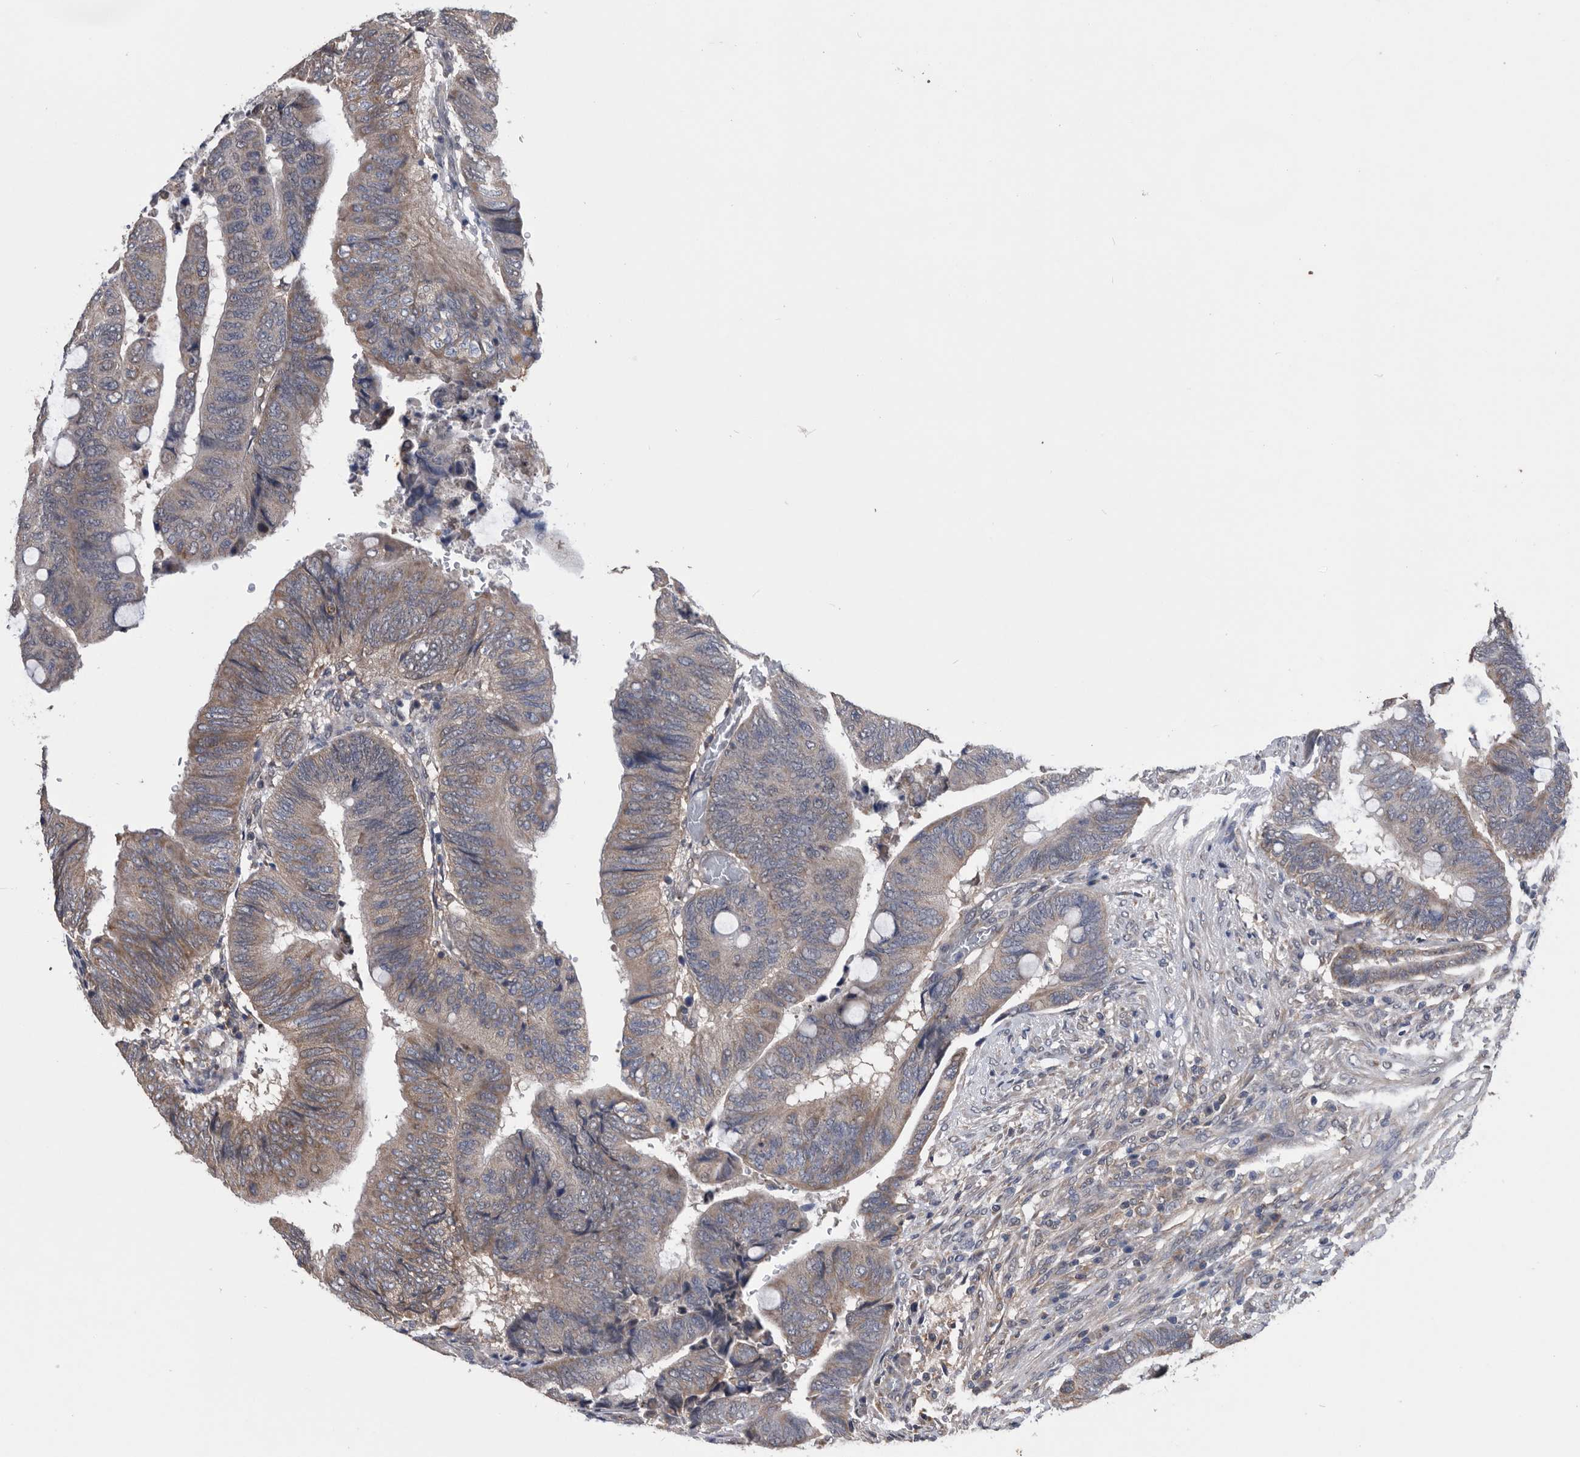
{"staining": {"intensity": "weak", "quantity": "25%-75%", "location": "cytoplasmic/membranous"}, "tissue": "colorectal cancer", "cell_type": "Tumor cells", "image_type": "cancer", "snomed": [{"axis": "morphology", "description": "Normal tissue, NOS"}, {"axis": "morphology", "description": "Adenocarcinoma, NOS"}, {"axis": "topography", "description": "Rectum"}, {"axis": "topography", "description": "Peripheral nerve tissue"}], "caption": "High-power microscopy captured an immunohistochemistry (IHC) photomicrograph of colorectal cancer (adenocarcinoma), revealing weak cytoplasmic/membranous positivity in about 25%-75% of tumor cells.", "gene": "NRBP1", "patient": {"sex": "male", "age": 92}}